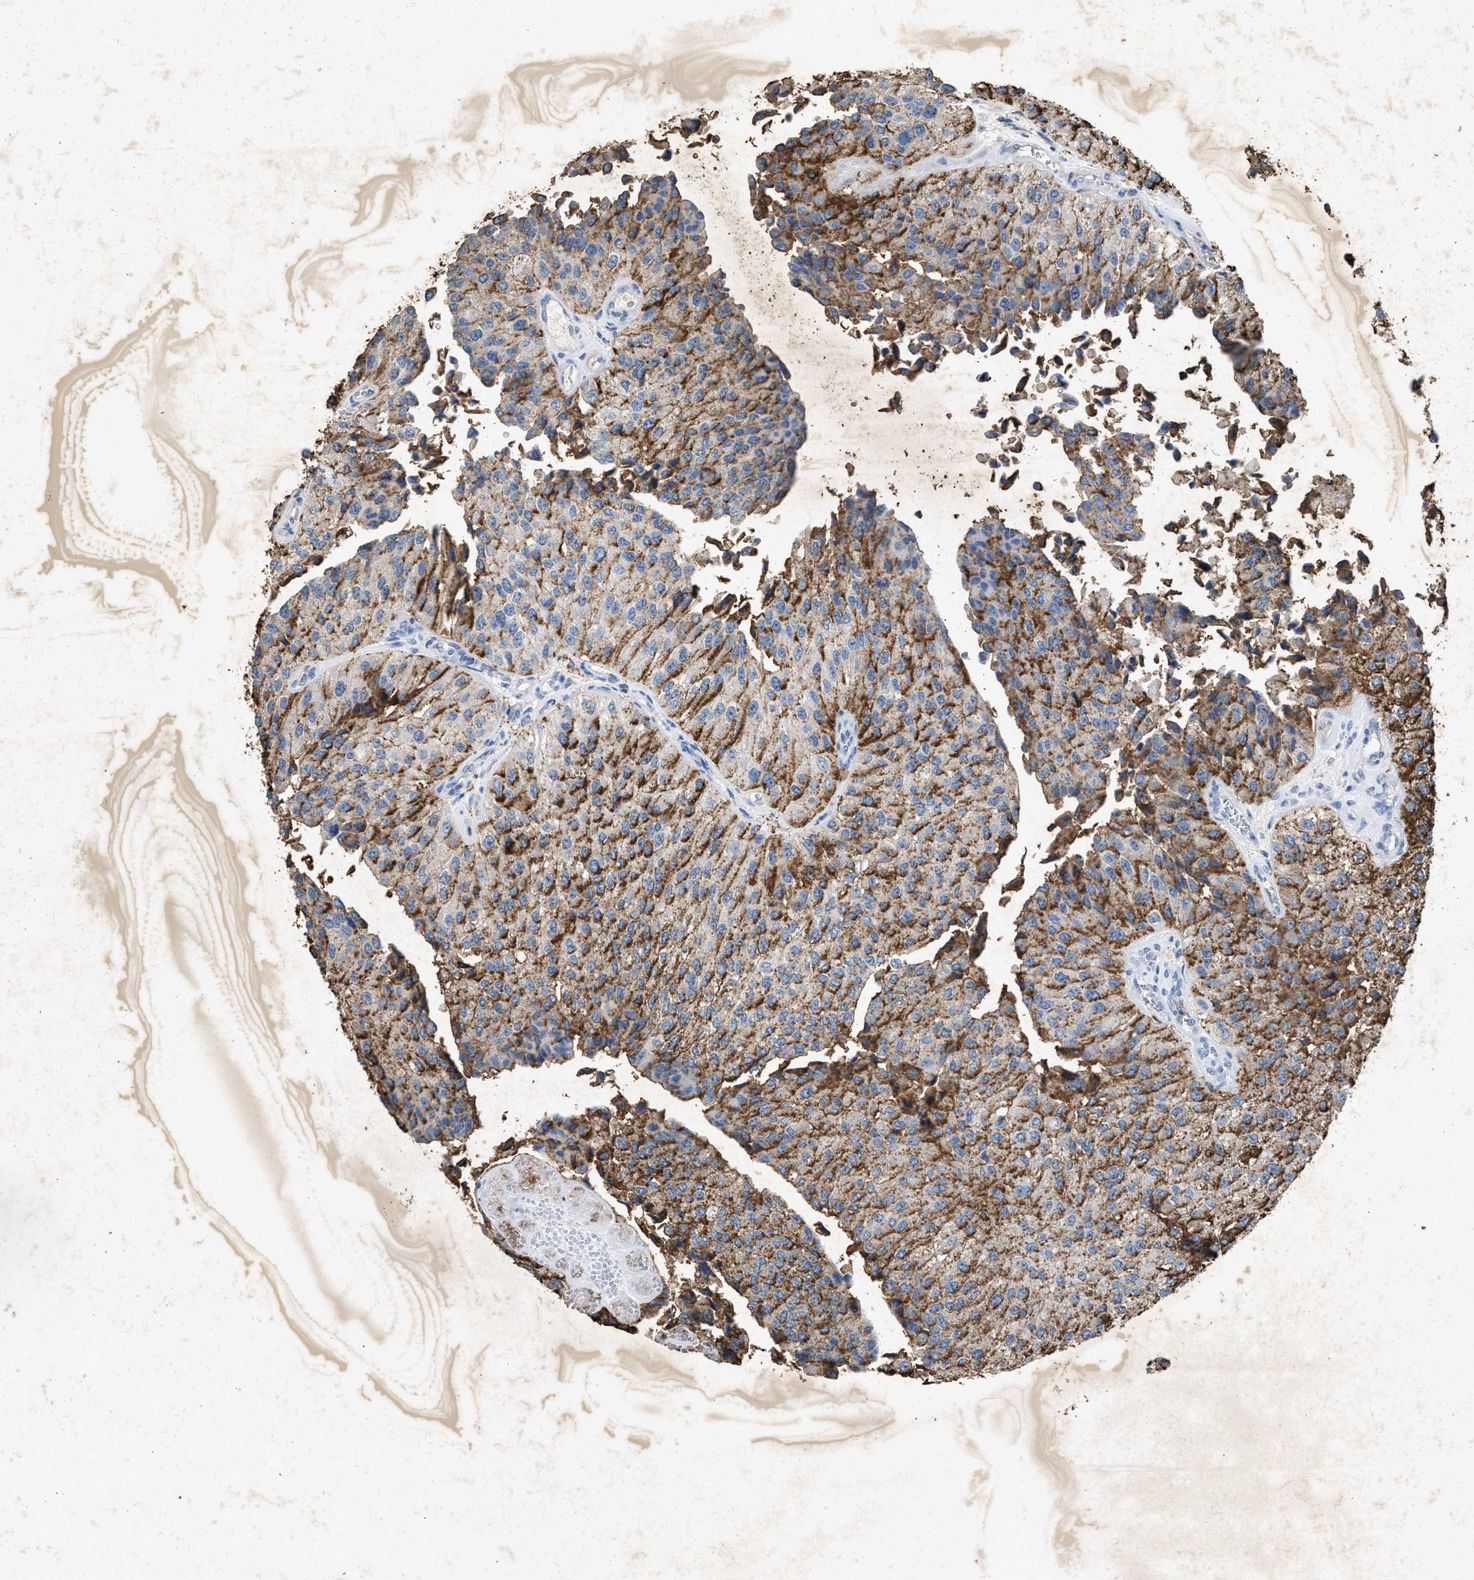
{"staining": {"intensity": "moderate", "quantity": ">75%", "location": "cytoplasmic/membranous"}, "tissue": "urothelial cancer", "cell_type": "Tumor cells", "image_type": "cancer", "snomed": [{"axis": "morphology", "description": "Urothelial carcinoma, High grade"}, {"axis": "topography", "description": "Kidney"}, {"axis": "topography", "description": "Urinary bladder"}], "caption": "Urothelial carcinoma (high-grade) stained with immunohistochemistry demonstrates moderate cytoplasmic/membranous positivity in about >75% of tumor cells.", "gene": "LTB4R2", "patient": {"sex": "male", "age": 77}}